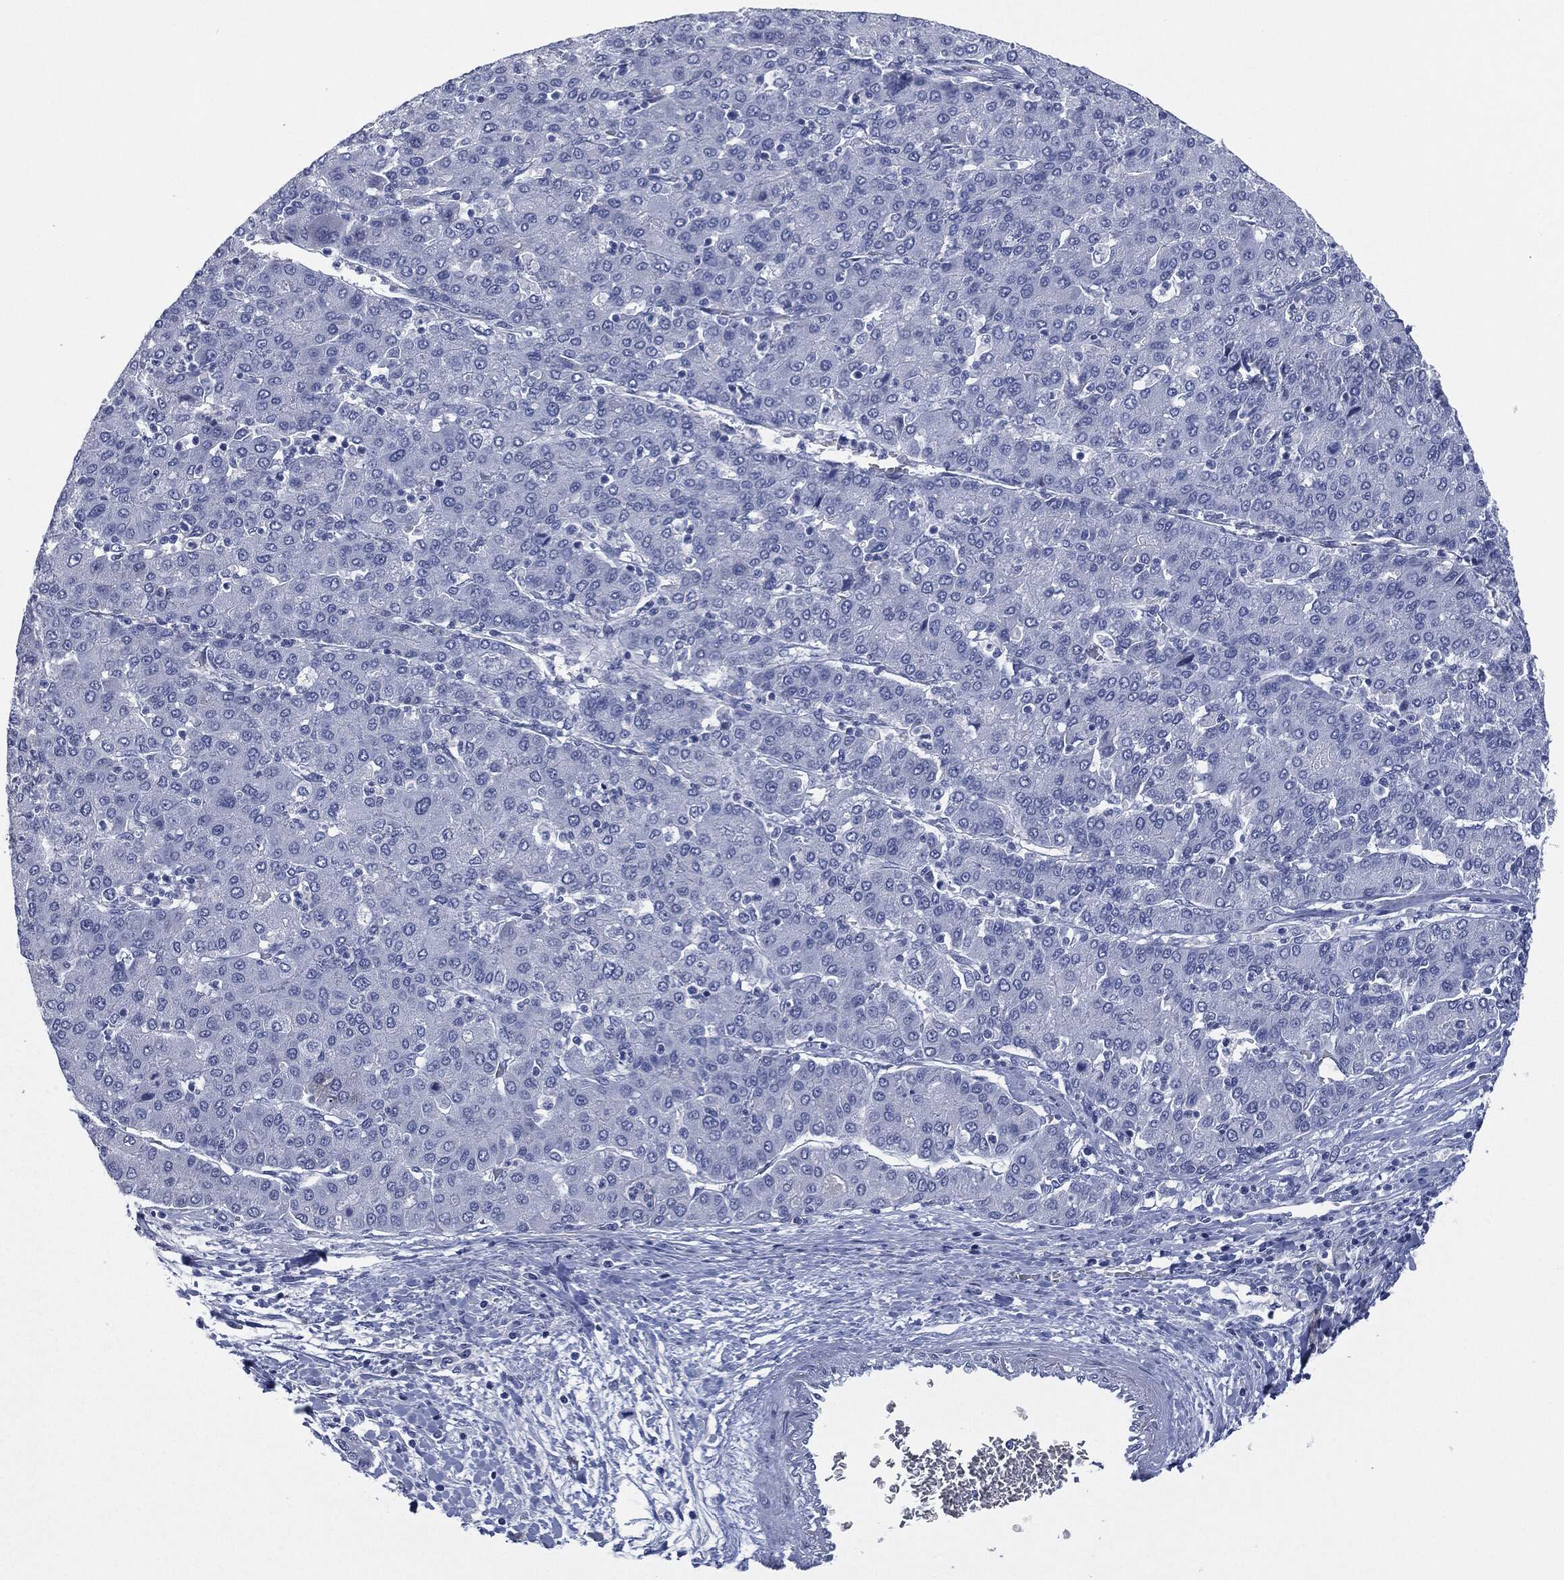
{"staining": {"intensity": "negative", "quantity": "none", "location": "none"}, "tissue": "liver cancer", "cell_type": "Tumor cells", "image_type": "cancer", "snomed": [{"axis": "morphology", "description": "Carcinoma, Hepatocellular, NOS"}, {"axis": "topography", "description": "Liver"}], "caption": "Tumor cells show no significant staining in liver cancer.", "gene": "MUC16", "patient": {"sex": "male", "age": 65}}